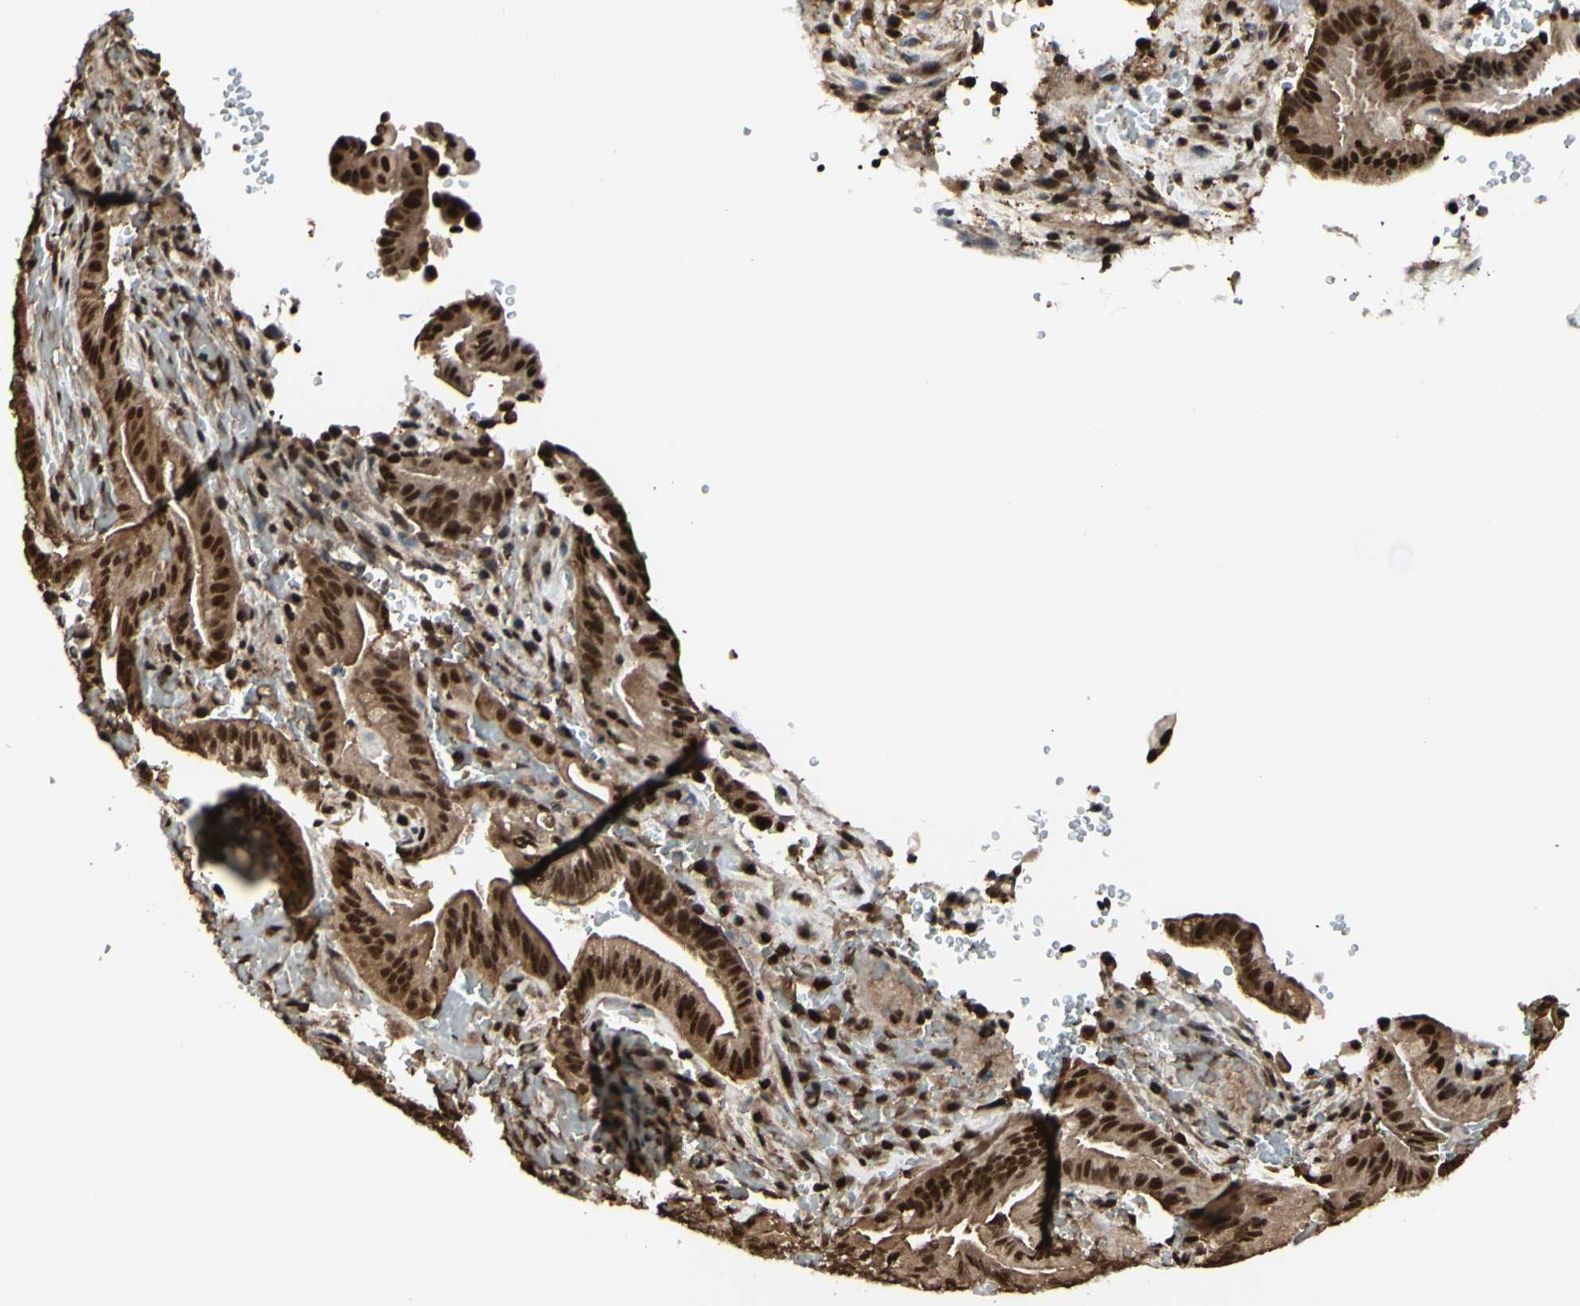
{"staining": {"intensity": "strong", "quantity": ">75%", "location": "cytoplasmic/membranous,nuclear"}, "tissue": "liver cancer", "cell_type": "Tumor cells", "image_type": "cancer", "snomed": [{"axis": "morphology", "description": "Cholangiocarcinoma"}, {"axis": "topography", "description": "Liver"}], "caption": "This is an image of IHC staining of liver cancer, which shows strong expression in the cytoplasmic/membranous and nuclear of tumor cells.", "gene": "HSF1", "patient": {"sex": "female", "age": 68}}